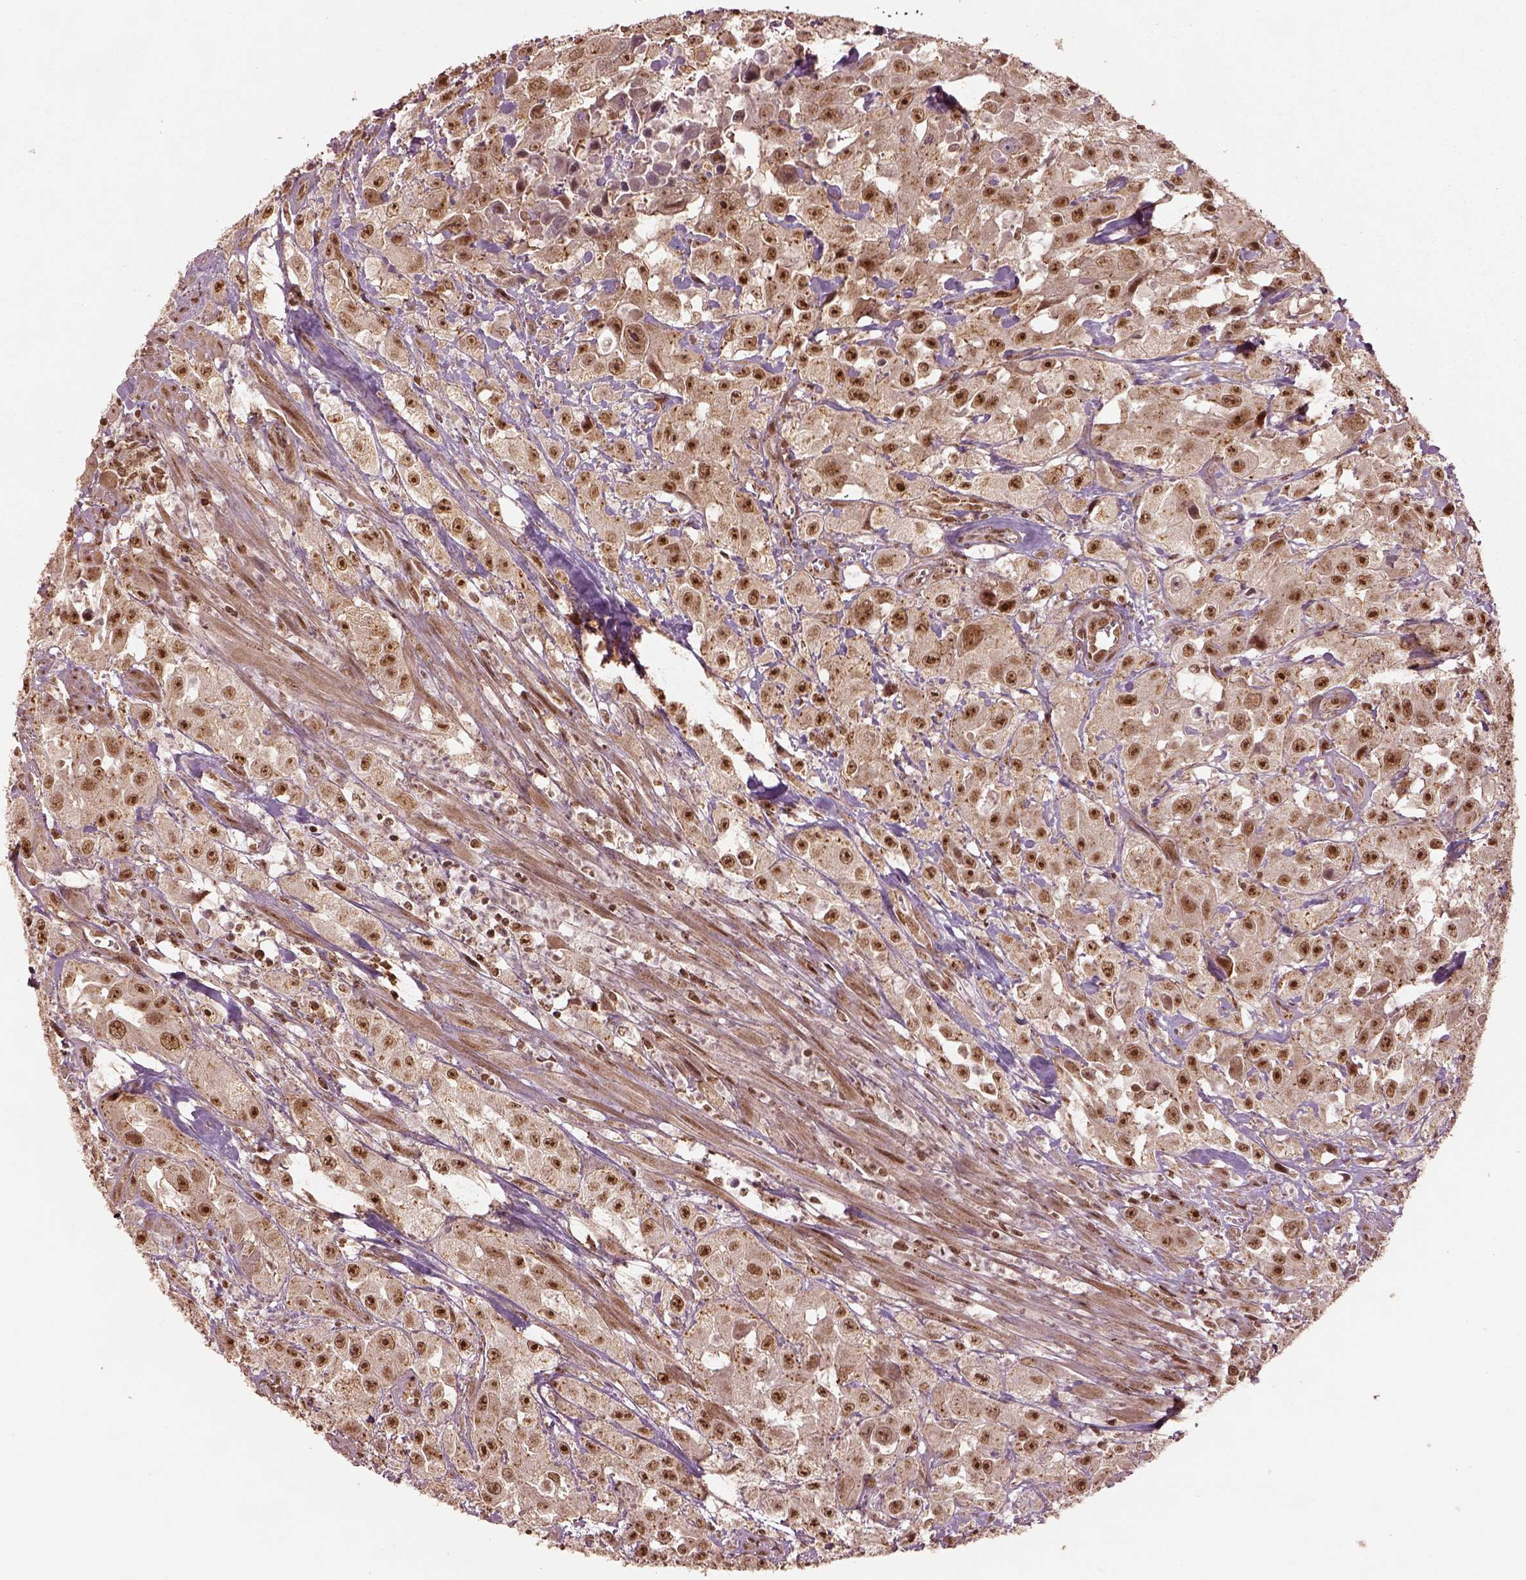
{"staining": {"intensity": "moderate", "quantity": ">75%", "location": "nuclear"}, "tissue": "urothelial cancer", "cell_type": "Tumor cells", "image_type": "cancer", "snomed": [{"axis": "morphology", "description": "Urothelial carcinoma, High grade"}, {"axis": "topography", "description": "Urinary bladder"}], "caption": "Immunohistochemical staining of human high-grade urothelial carcinoma displays medium levels of moderate nuclear positivity in about >75% of tumor cells.", "gene": "BRD9", "patient": {"sex": "male", "age": 79}}